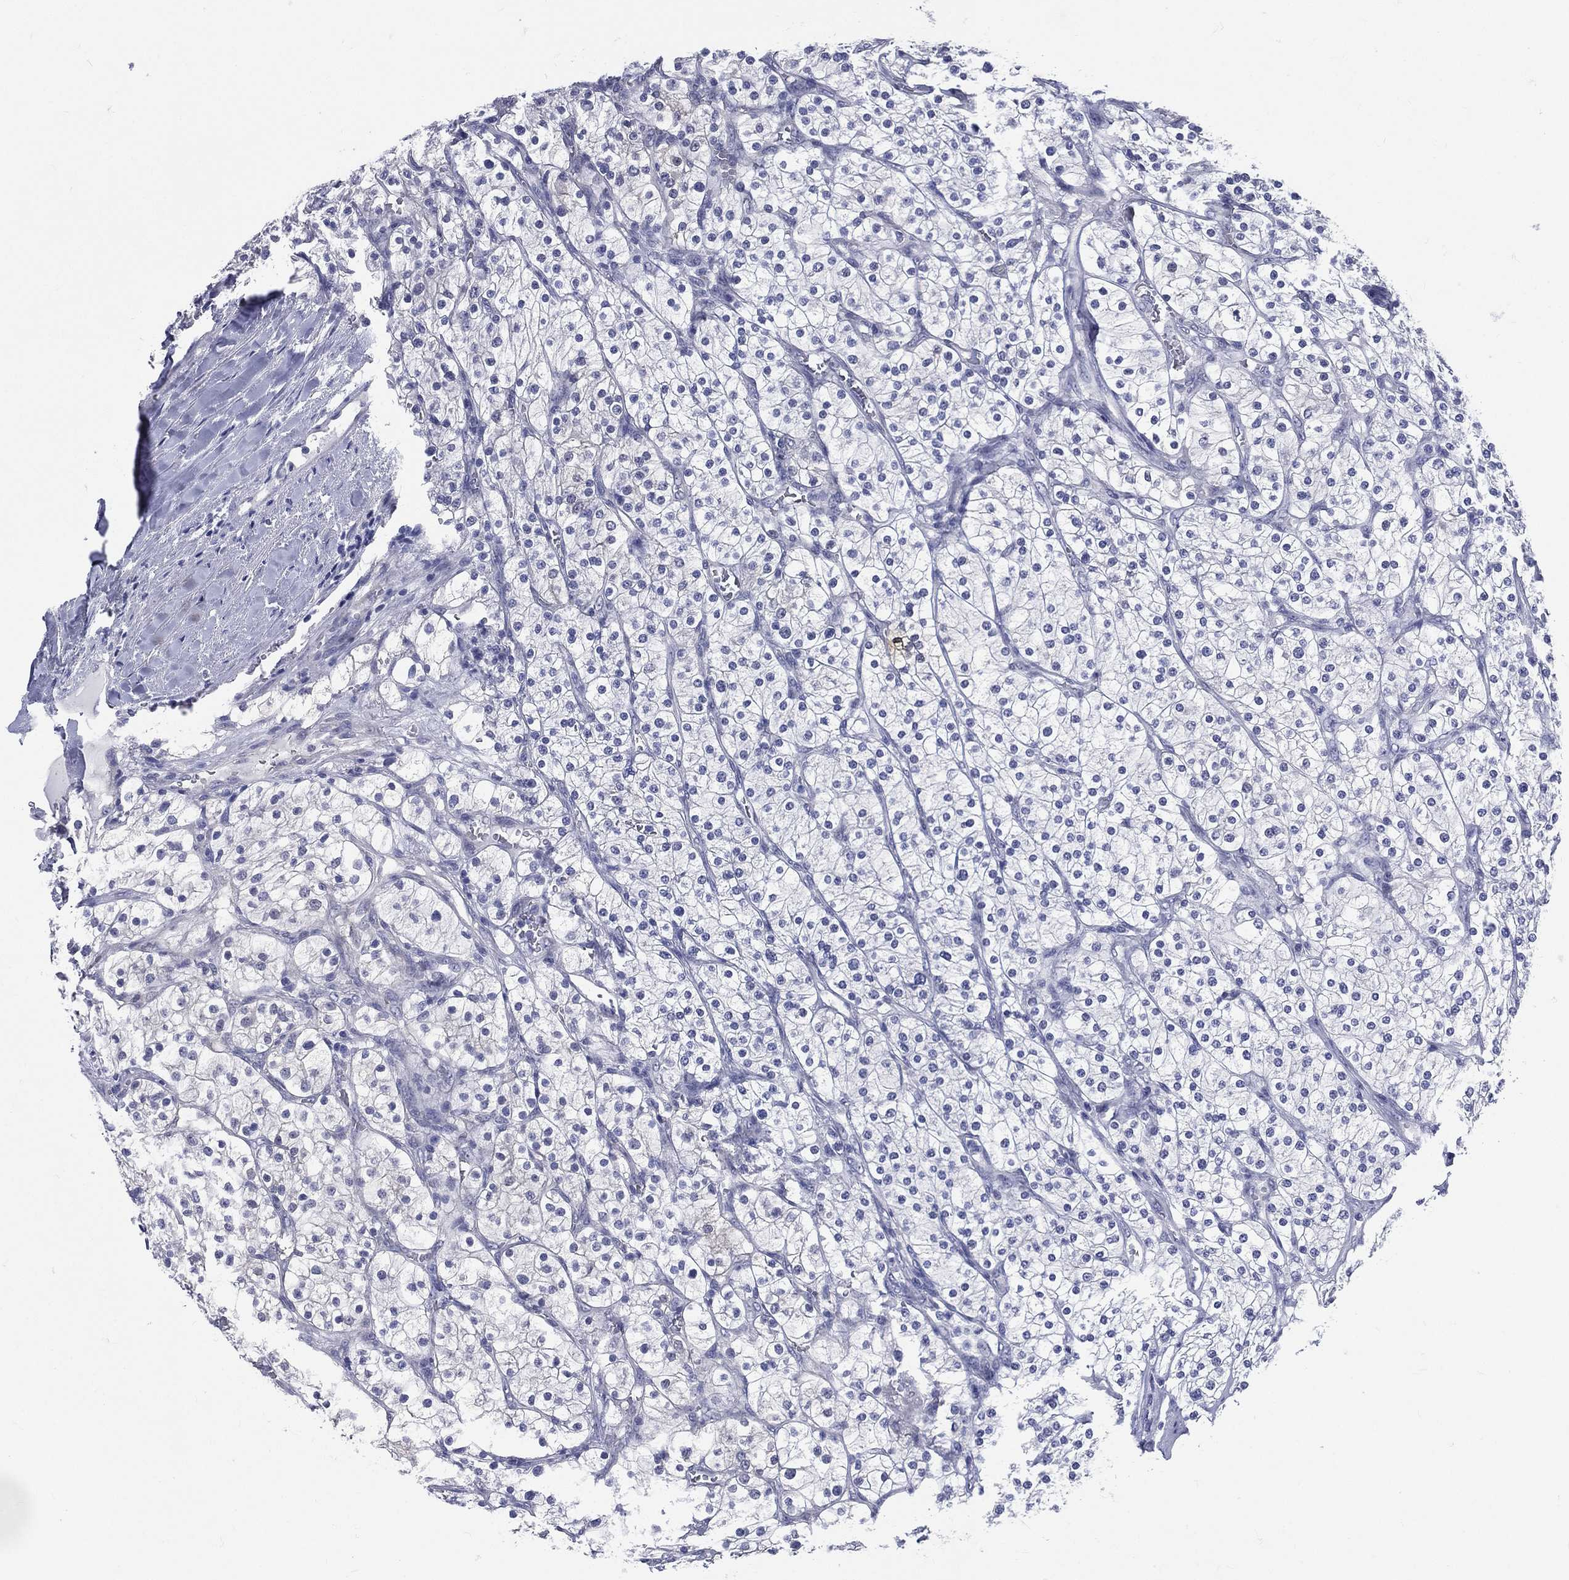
{"staining": {"intensity": "negative", "quantity": "none", "location": "none"}, "tissue": "renal cancer", "cell_type": "Tumor cells", "image_type": "cancer", "snomed": [{"axis": "morphology", "description": "Adenocarcinoma, NOS"}, {"axis": "topography", "description": "Kidney"}], "caption": "The histopathology image reveals no significant positivity in tumor cells of renal cancer.", "gene": "DPYS", "patient": {"sex": "male", "age": 80}}